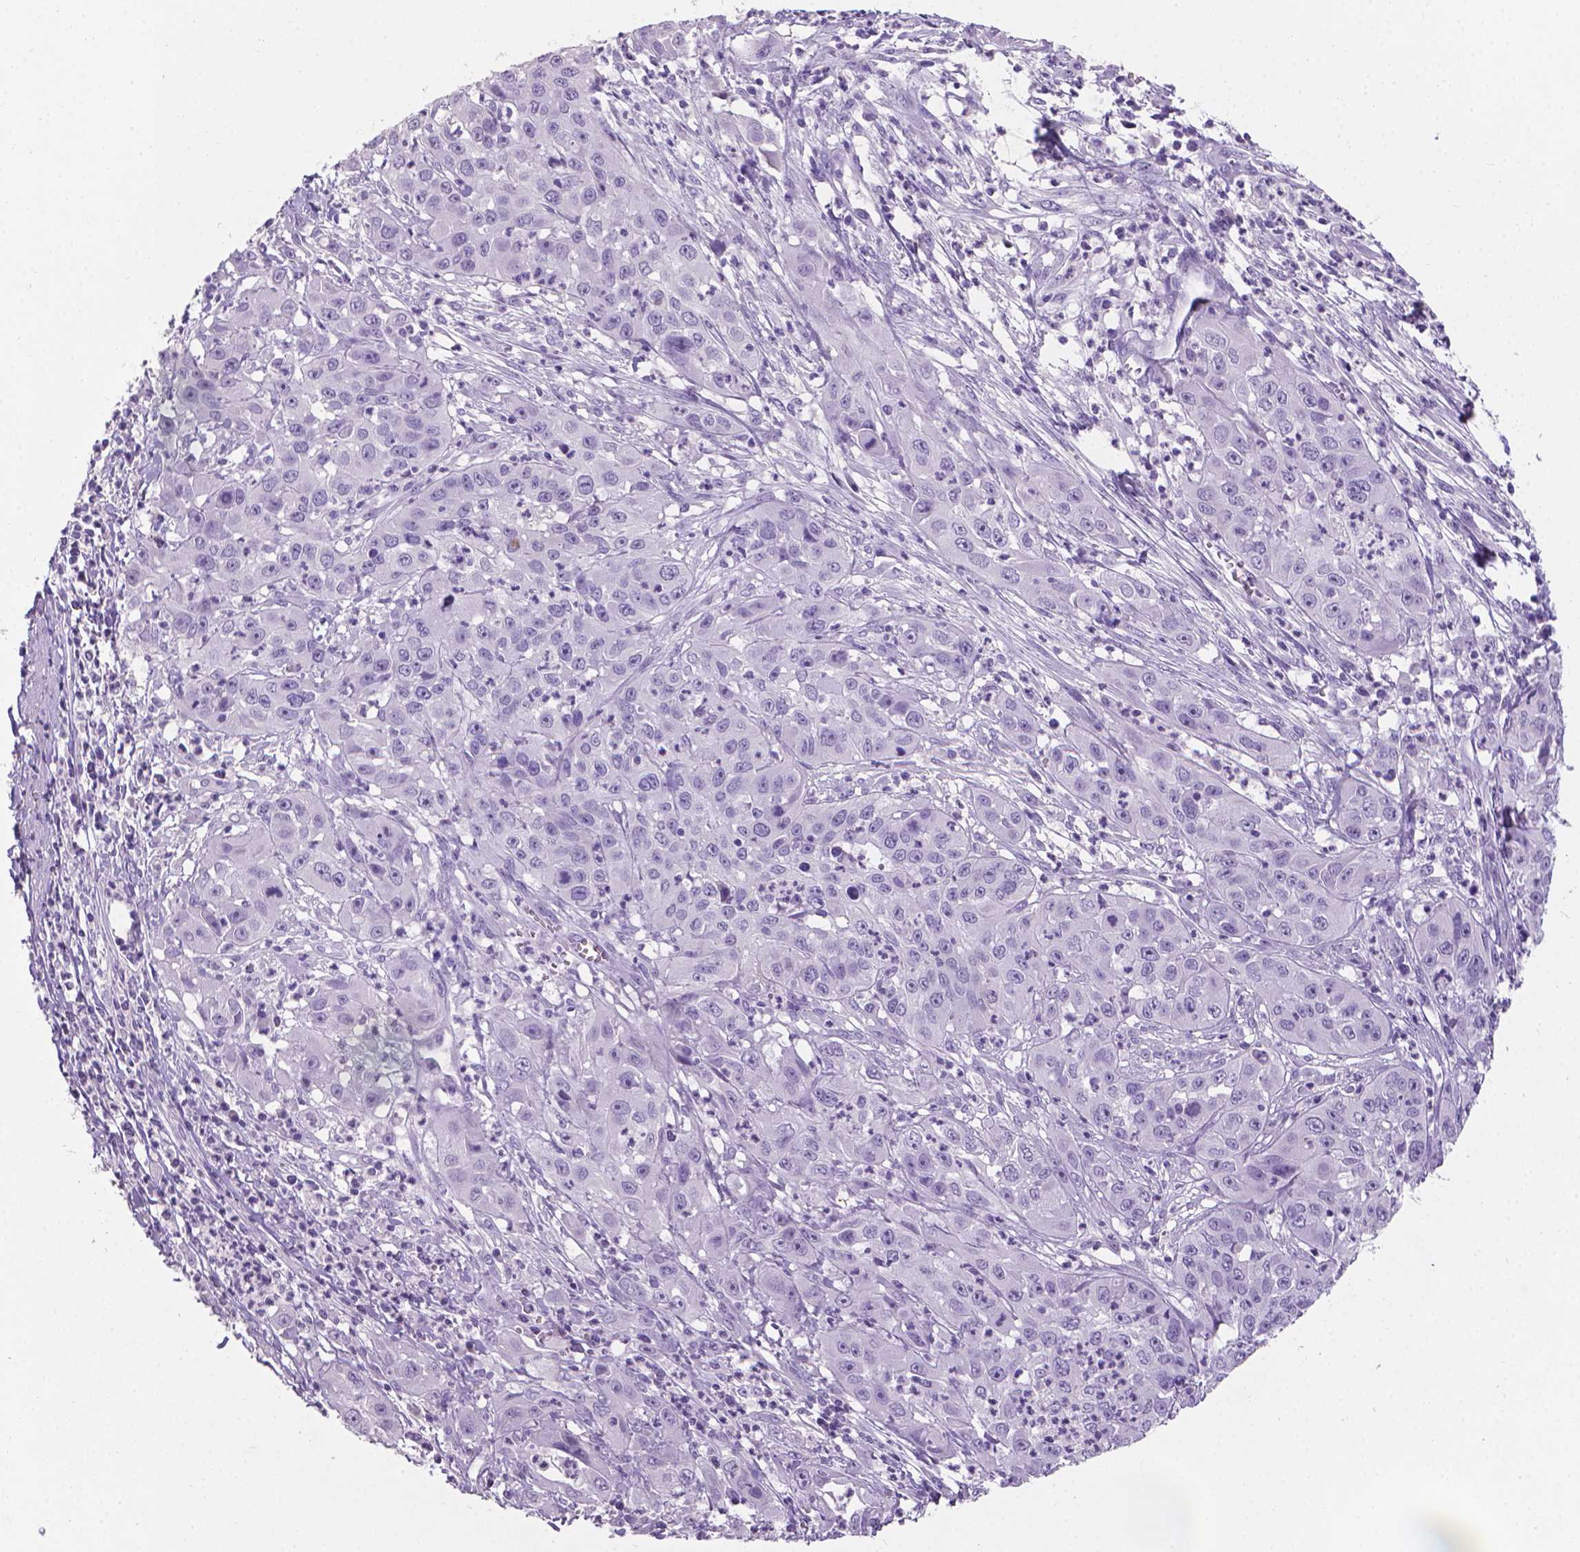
{"staining": {"intensity": "negative", "quantity": "none", "location": "none"}, "tissue": "cervical cancer", "cell_type": "Tumor cells", "image_type": "cancer", "snomed": [{"axis": "morphology", "description": "Squamous cell carcinoma, NOS"}, {"axis": "topography", "description": "Cervix"}], "caption": "Cervical cancer (squamous cell carcinoma) was stained to show a protein in brown. There is no significant positivity in tumor cells.", "gene": "XPNPEP2", "patient": {"sex": "female", "age": 32}}